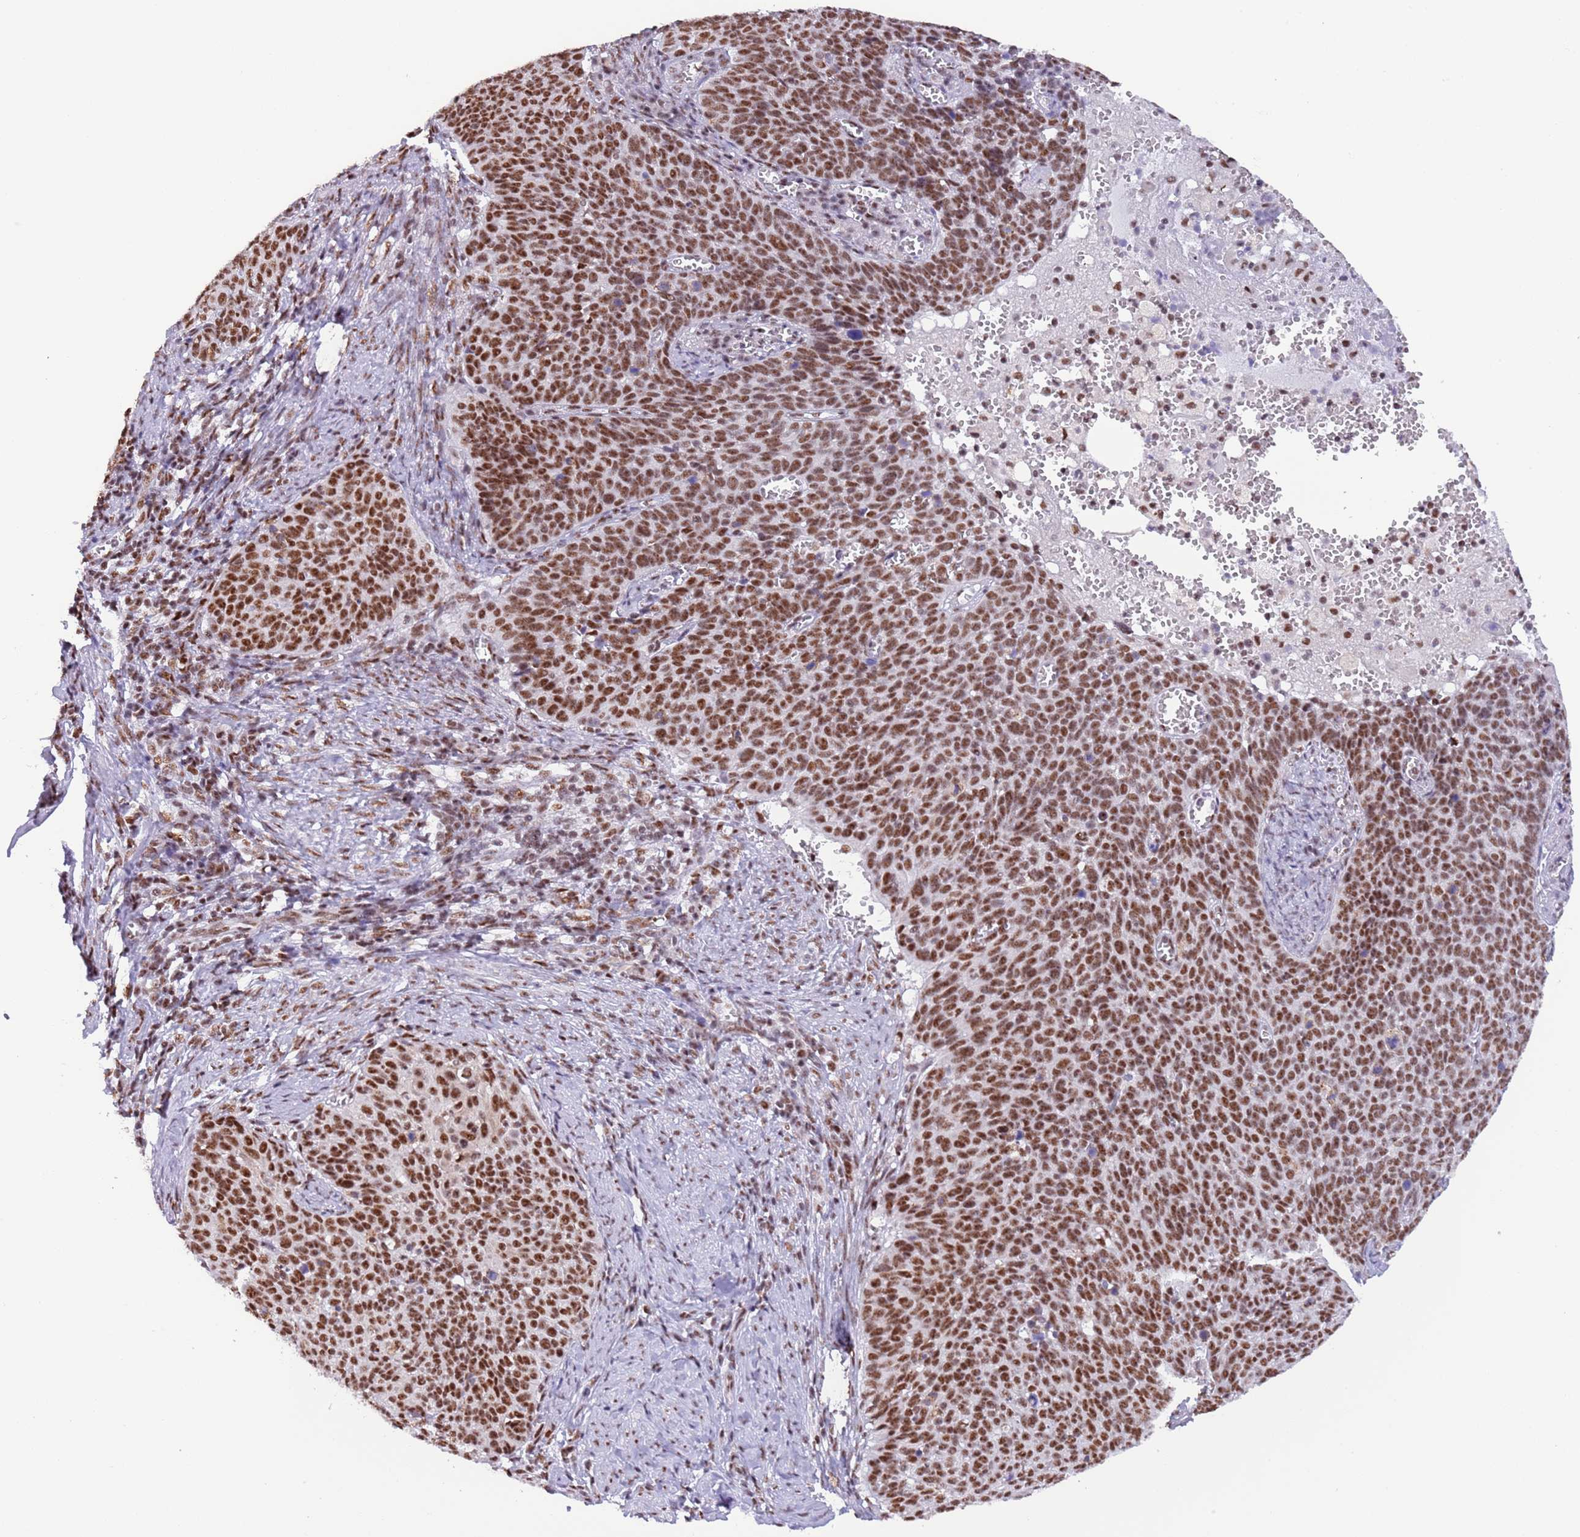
{"staining": {"intensity": "strong", "quantity": ">75%", "location": "nuclear"}, "tissue": "cervical cancer", "cell_type": "Tumor cells", "image_type": "cancer", "snomed": [{"axis": "morphology", "description": "Normal tissue, NOS"}, {"axis": "morphology", "description": "Squamous cell carcinoma, NOS"}, {"axis": "topography", "description": "Cervix"}], "caption": "Immunohistochemistry (IHC) of human cervical cancer (squamous cell carcinoma) exhibits high levels of strong nuclear positivity in approximately >75% of tumor cells. (DAB (3,3'-diaminobenzidine) = brown stain, brightfield microscopy at high magnification).", "gene": "SF3A2", "patient": {"sex": "female", "age": 39}}